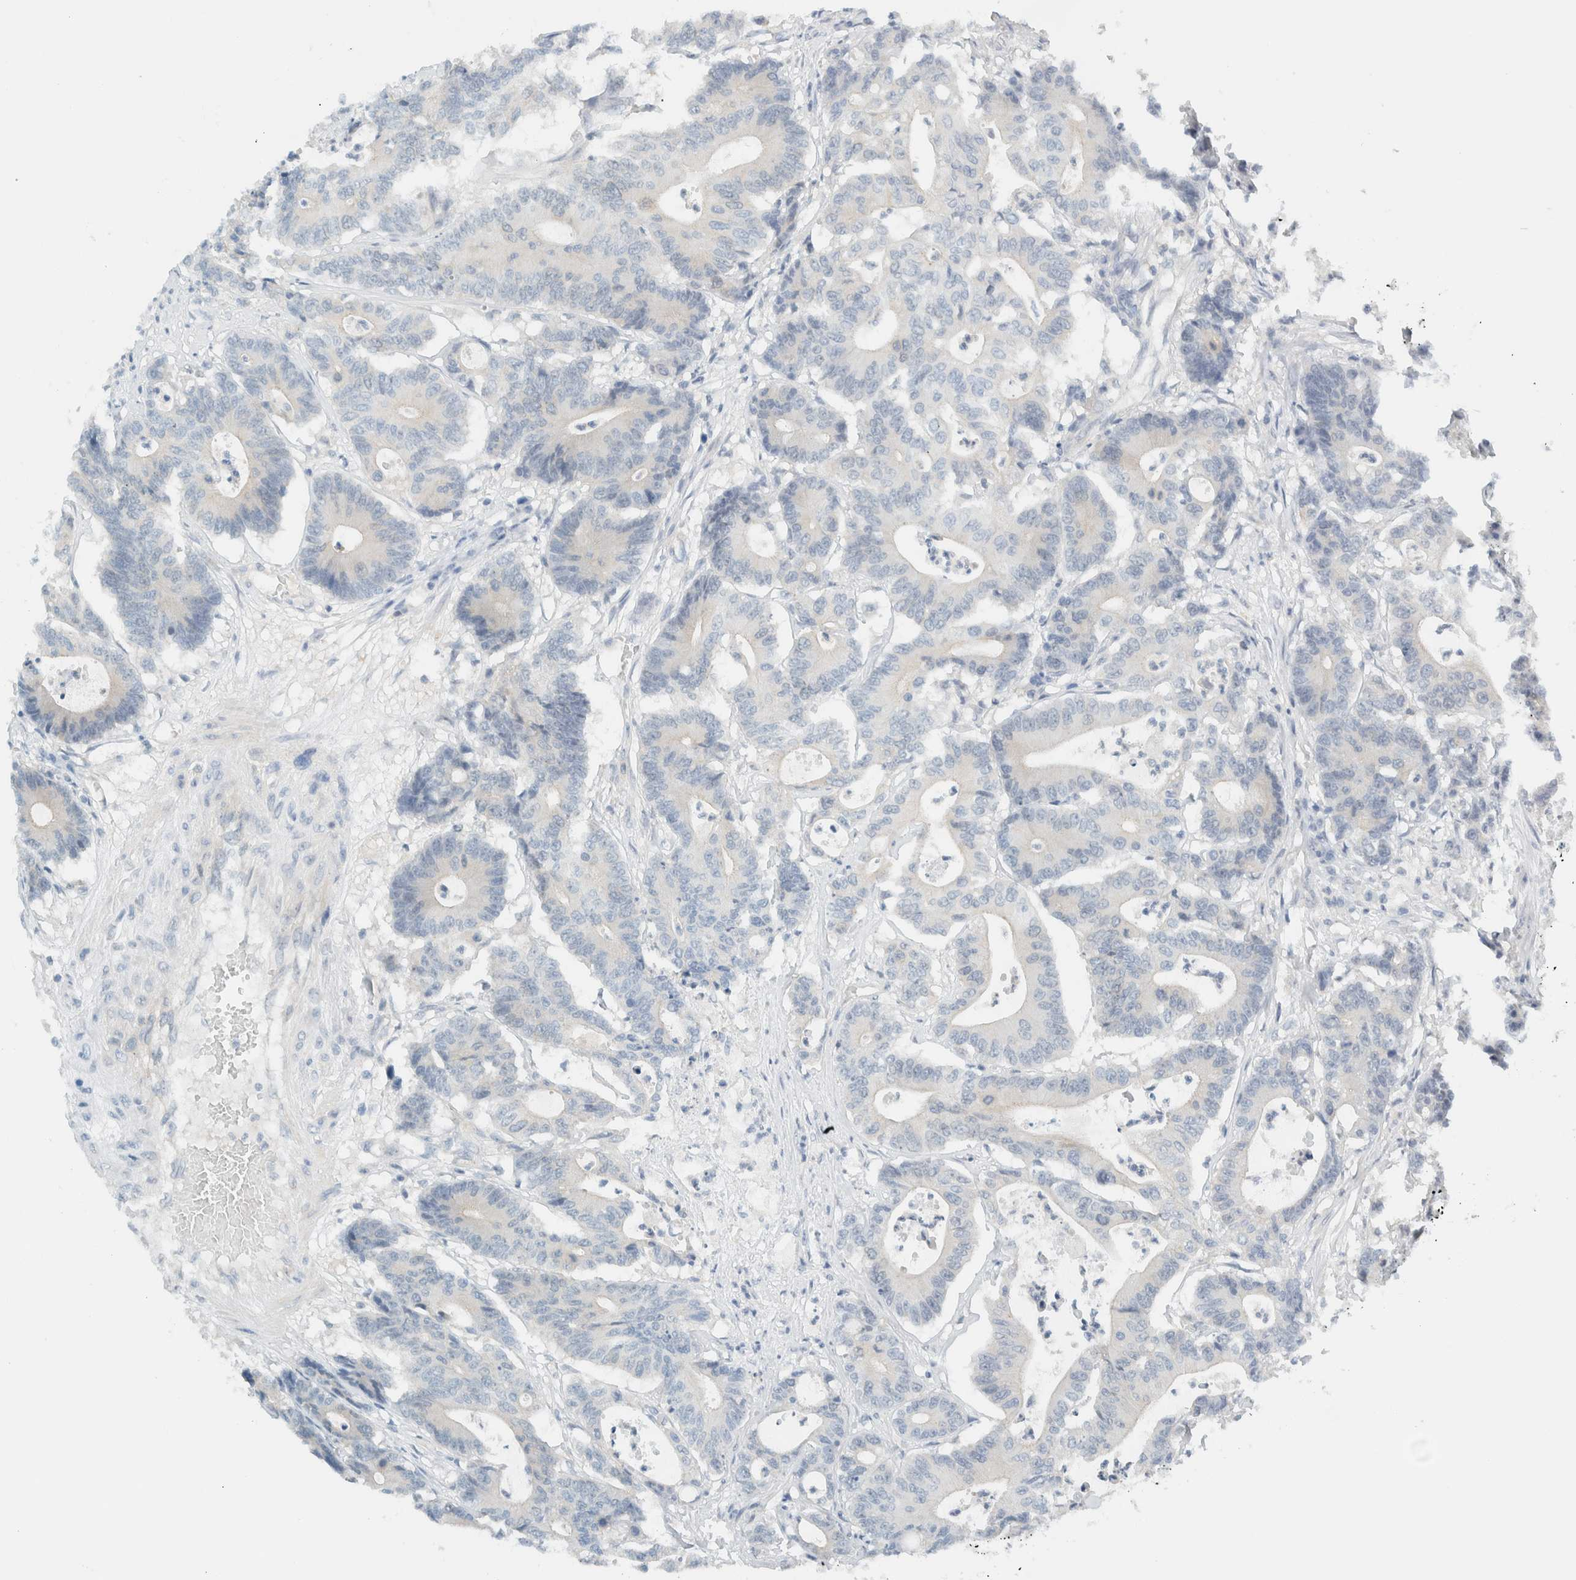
{"staining": {"intensity": "negative", "quantity": "none", "location": "none"}, "tissue": "colorectal cancer", "cell_type": "Tumor cells", "image_type": "cancer", "snomed": [{"axis": "morphology", "description": "Adenocarcinoma, NOS"}, {"axis": "topography", "description": "Colon"}], "caption": "The immunohistochemistry (IHC) histopathology image has no significant positivity in tumor cells of colorectal cancer tissue. (Immunohistochemistry, brightfield microscopy, high magnification).", "gene": "NDE1", "patient": {"sex": "female", "age": 84}}